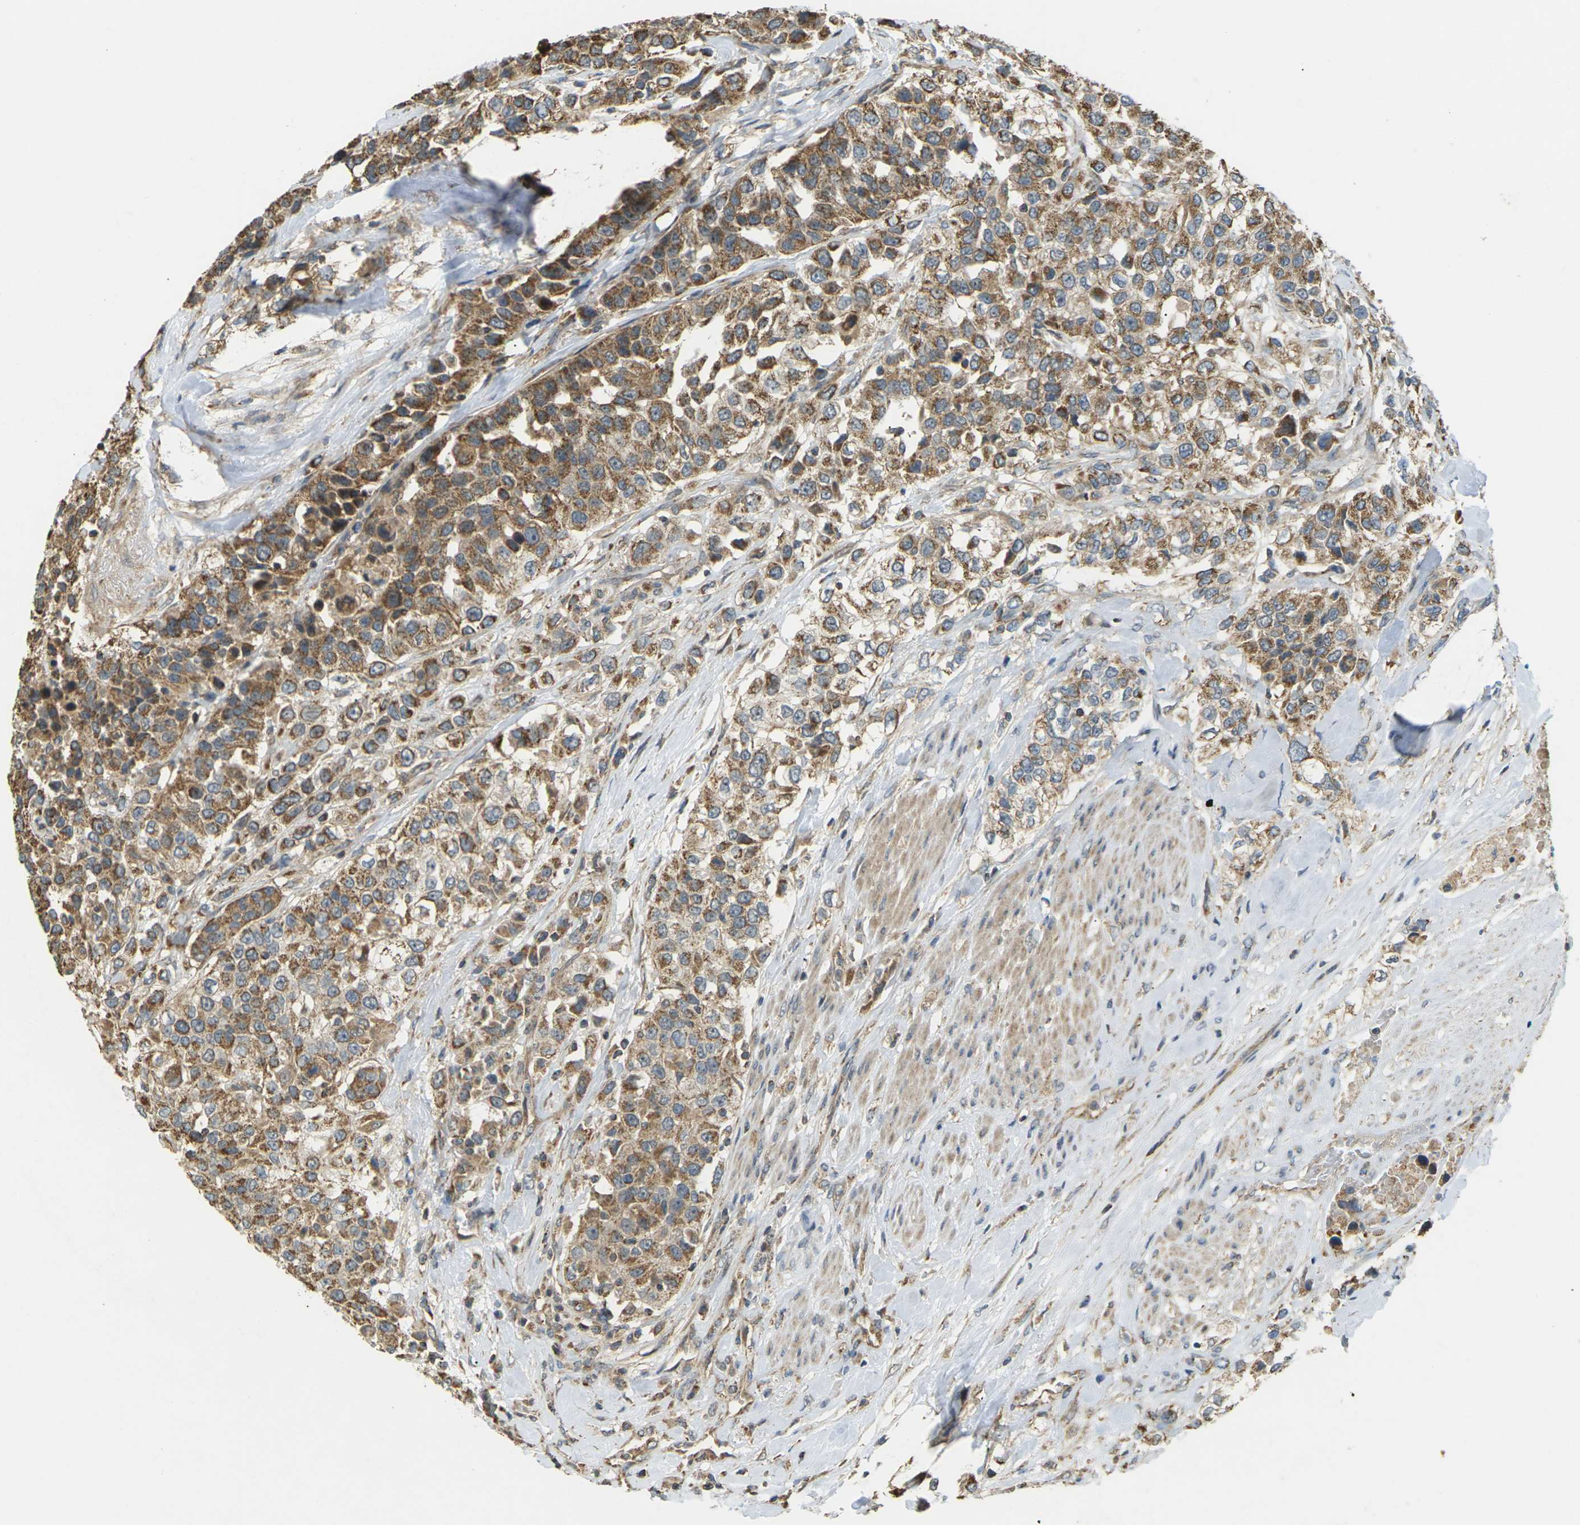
{"staining": {"intensity": "moderate", "quantity": ">75%", "location": "cytoplasmic/membranous"}, "tissue": "urothelial cancer", "cell_type": "Tumor cells", "image_type": "cancer", "snomed": [{"axis": "morphology", "description": "Urothelial carcinoma, High grade"}, {"axis": "topography", "description": "Urinary bladder"}], "caption": "High-grade urothelial carcinoma stained for a protein displays moderate cytoplasmic/membranous positivity in tumor cells.", "gene": "KSR1", "patient": {"sex": "female", "age": 80}}